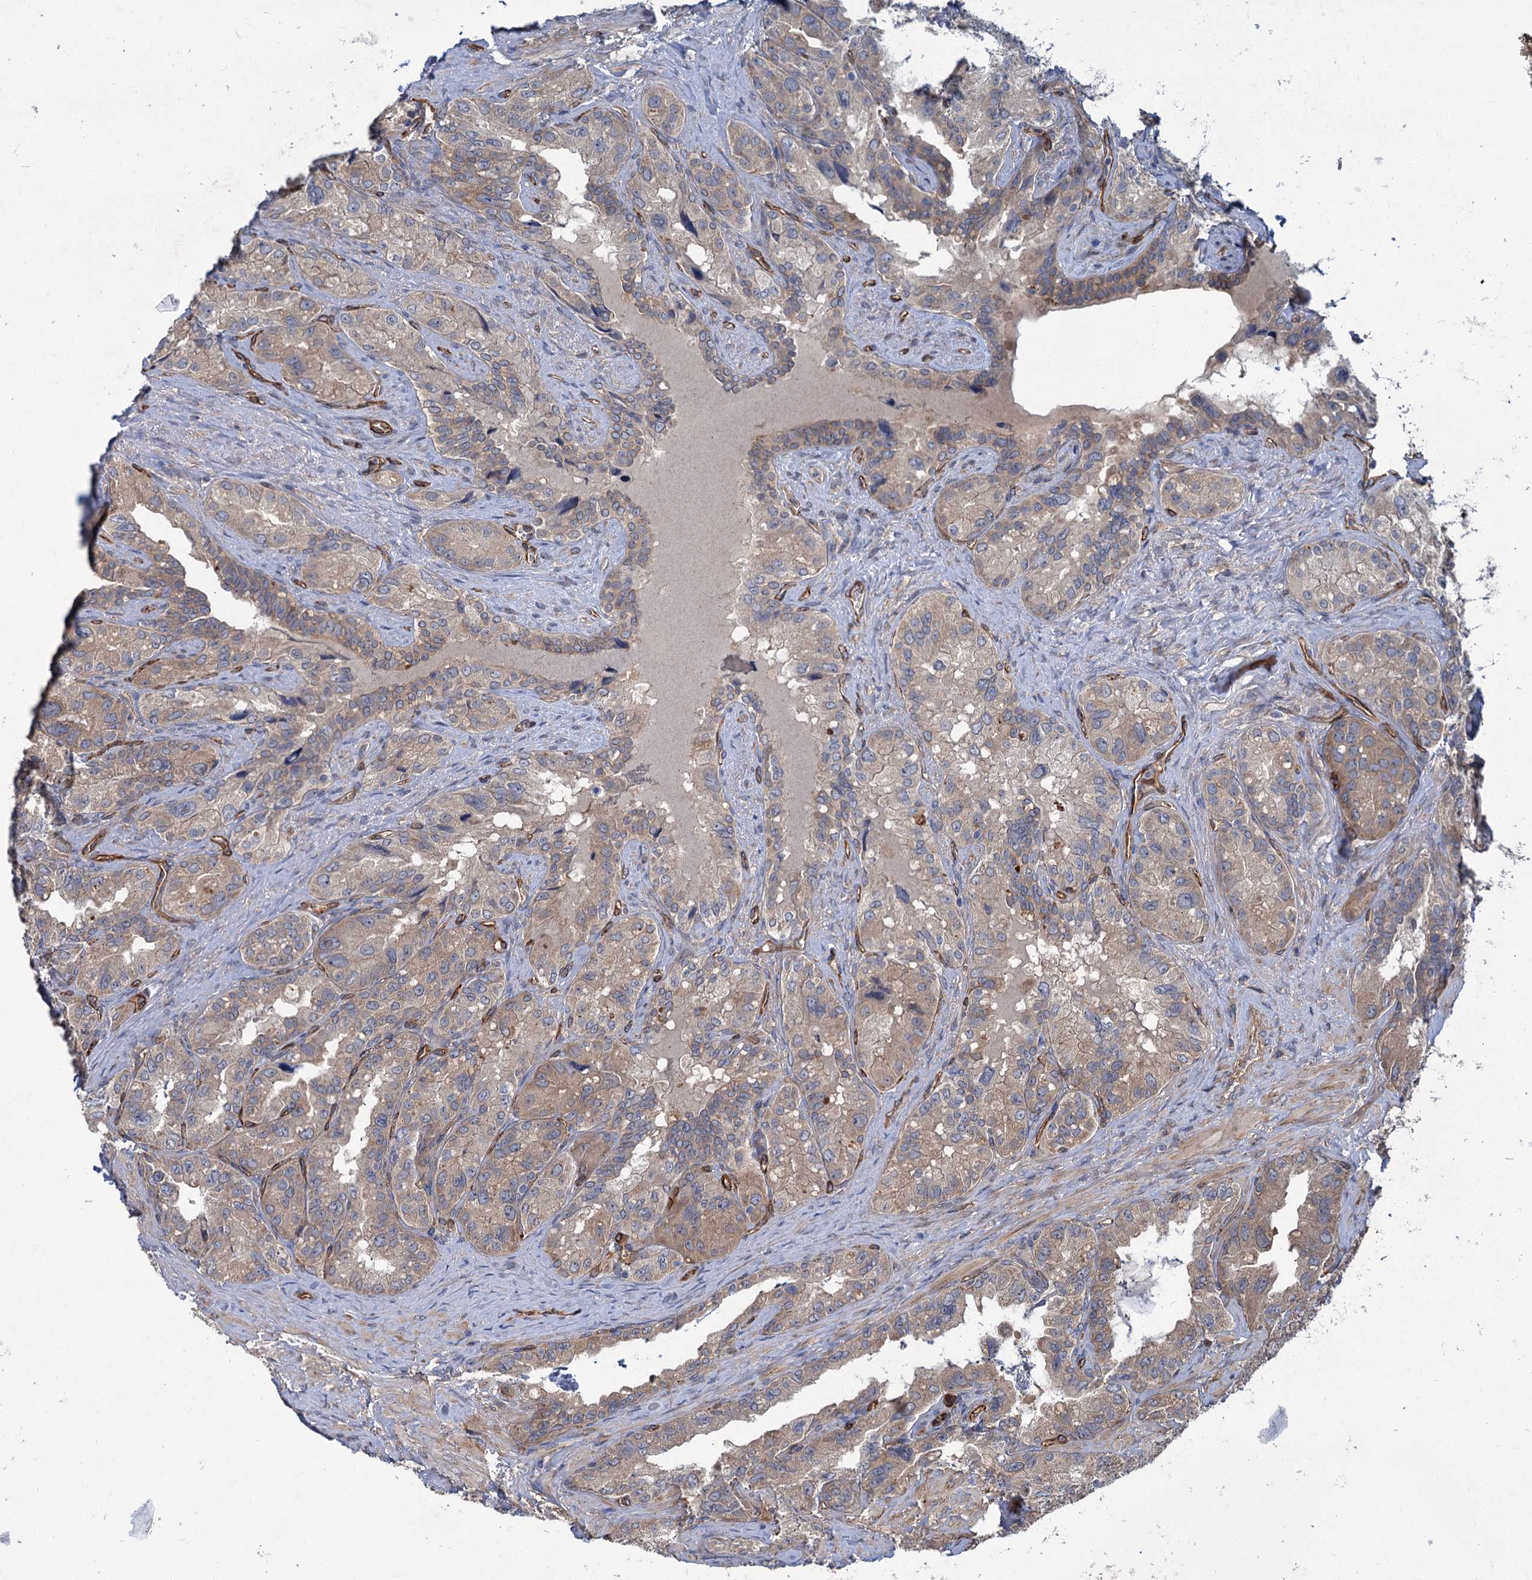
{"staining": {"intensity": "weak", "quantity": "25%-75%", "location": "cytoplasmic/membranous"}, "tissue": "seminal vesicle", "cell_type": "Glandular cells", "image_type": "normal", "snomed": [{"axis": "morphology", "description": "Normal tissue, NOS"}, {"axis": "topography", "description": "Seminal veicle"}, {"axis": "topography", "description": "Peripheral nerve tissue"}], "caption": "Protein analysis of benign seminal vesicle exhibits weak cytoplasmic/membranous expression in about 25%-75% of glandular cells. (brown staining indicates protein expression, while blue staining denotes nuclei).", "gene": "PKN2", "patient": {"sex": "male", "age": 67}}